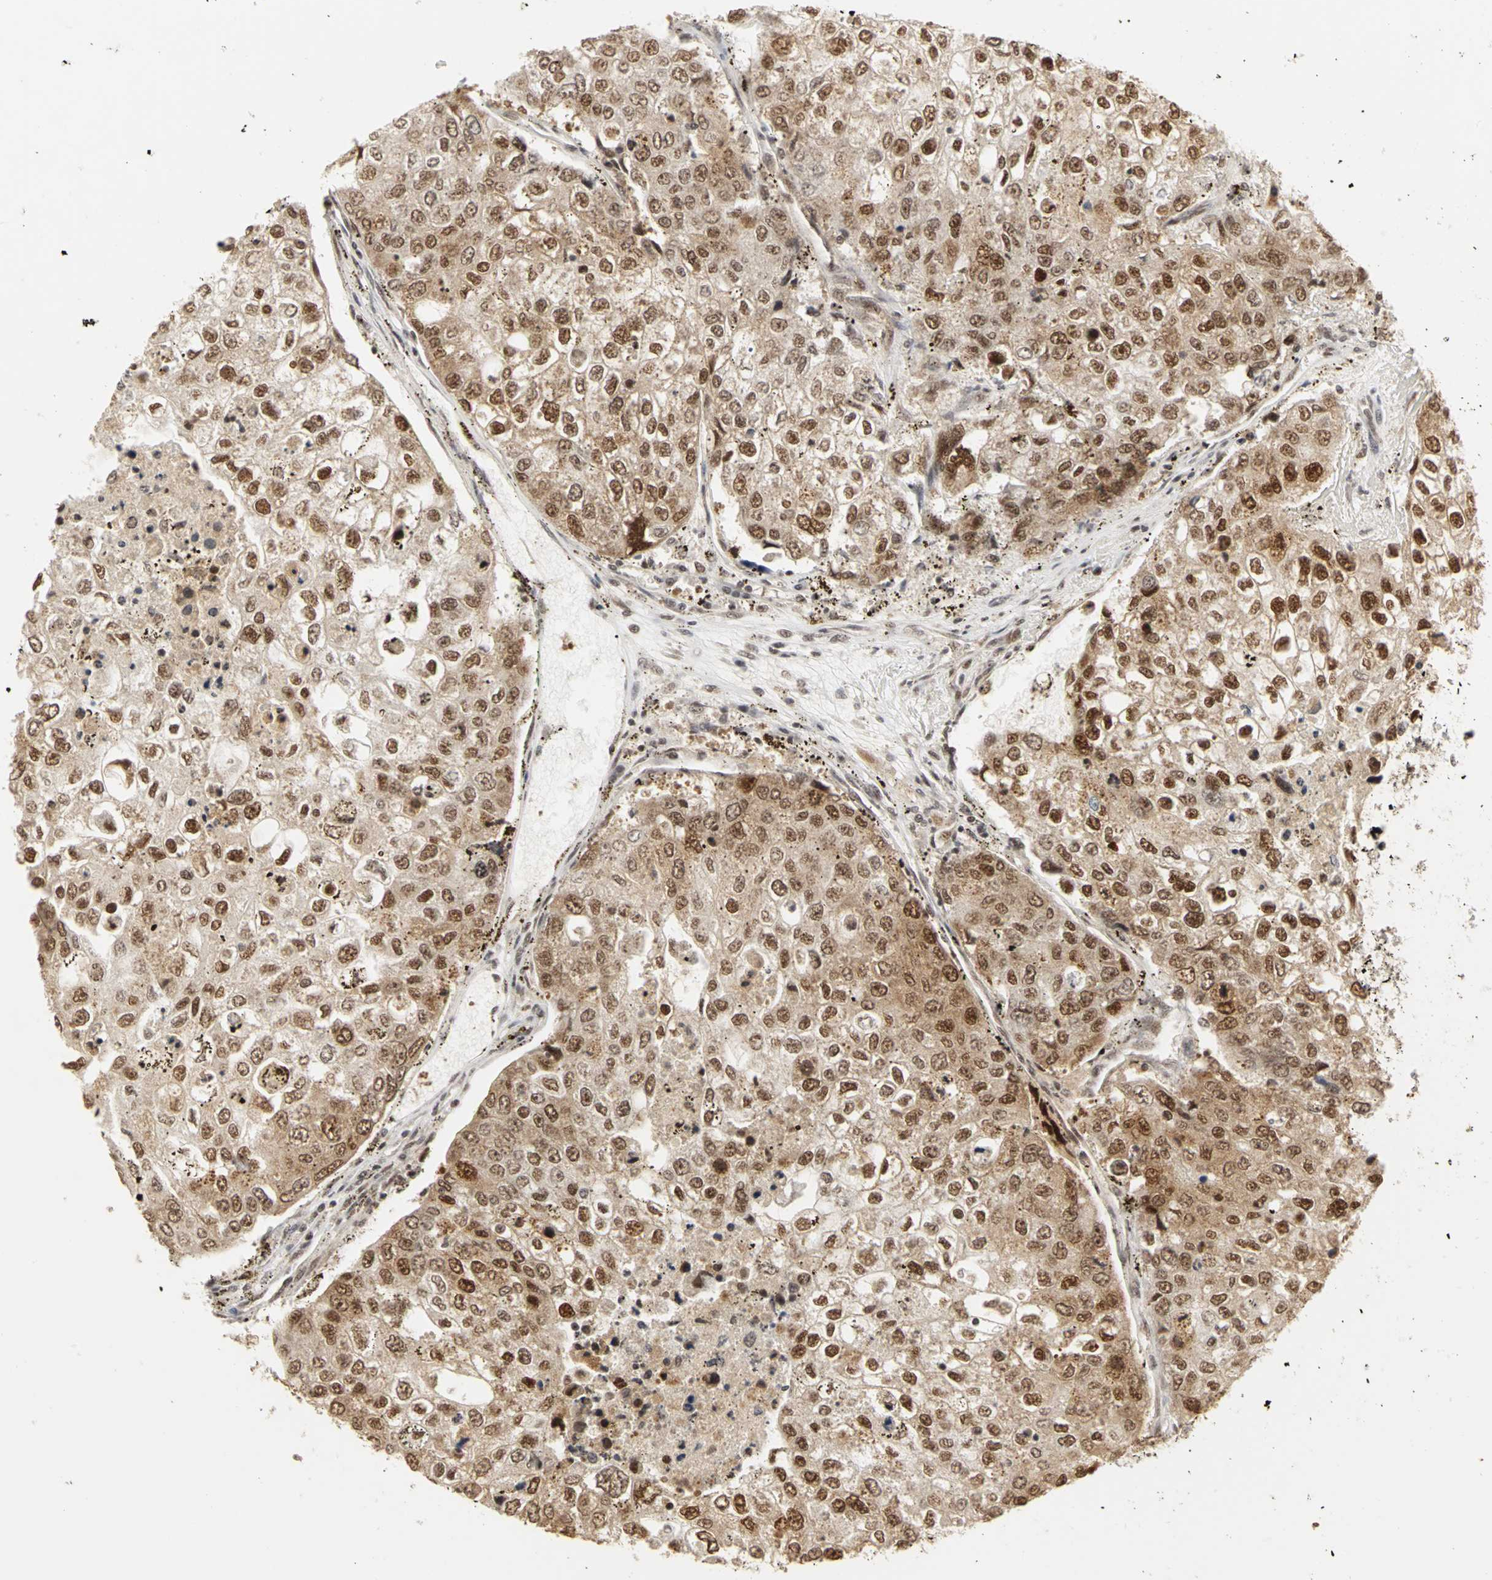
{"staining": {"intensity": "moderate", "quantity": ">75%", "location": "cytoplasmic/membranous,nuclear"}, "tissue": "urothelial cancer", "cell_type": "Tumor cells", "image_type": "cancer", "snomed": [{"axis": "morphology", "description": "Urothelial carcinoma, High grade"}, {"axis": "topography", "description": "Lymph node"}, {"axis": "topography", "description": "Urinary bladder"}], "caption": "Urothelial cancer stained with a protein marker reveals moderate staining in tumor cells.", "gene": "CSNK2B", "patient": {"sex": "male", "age": 51}}